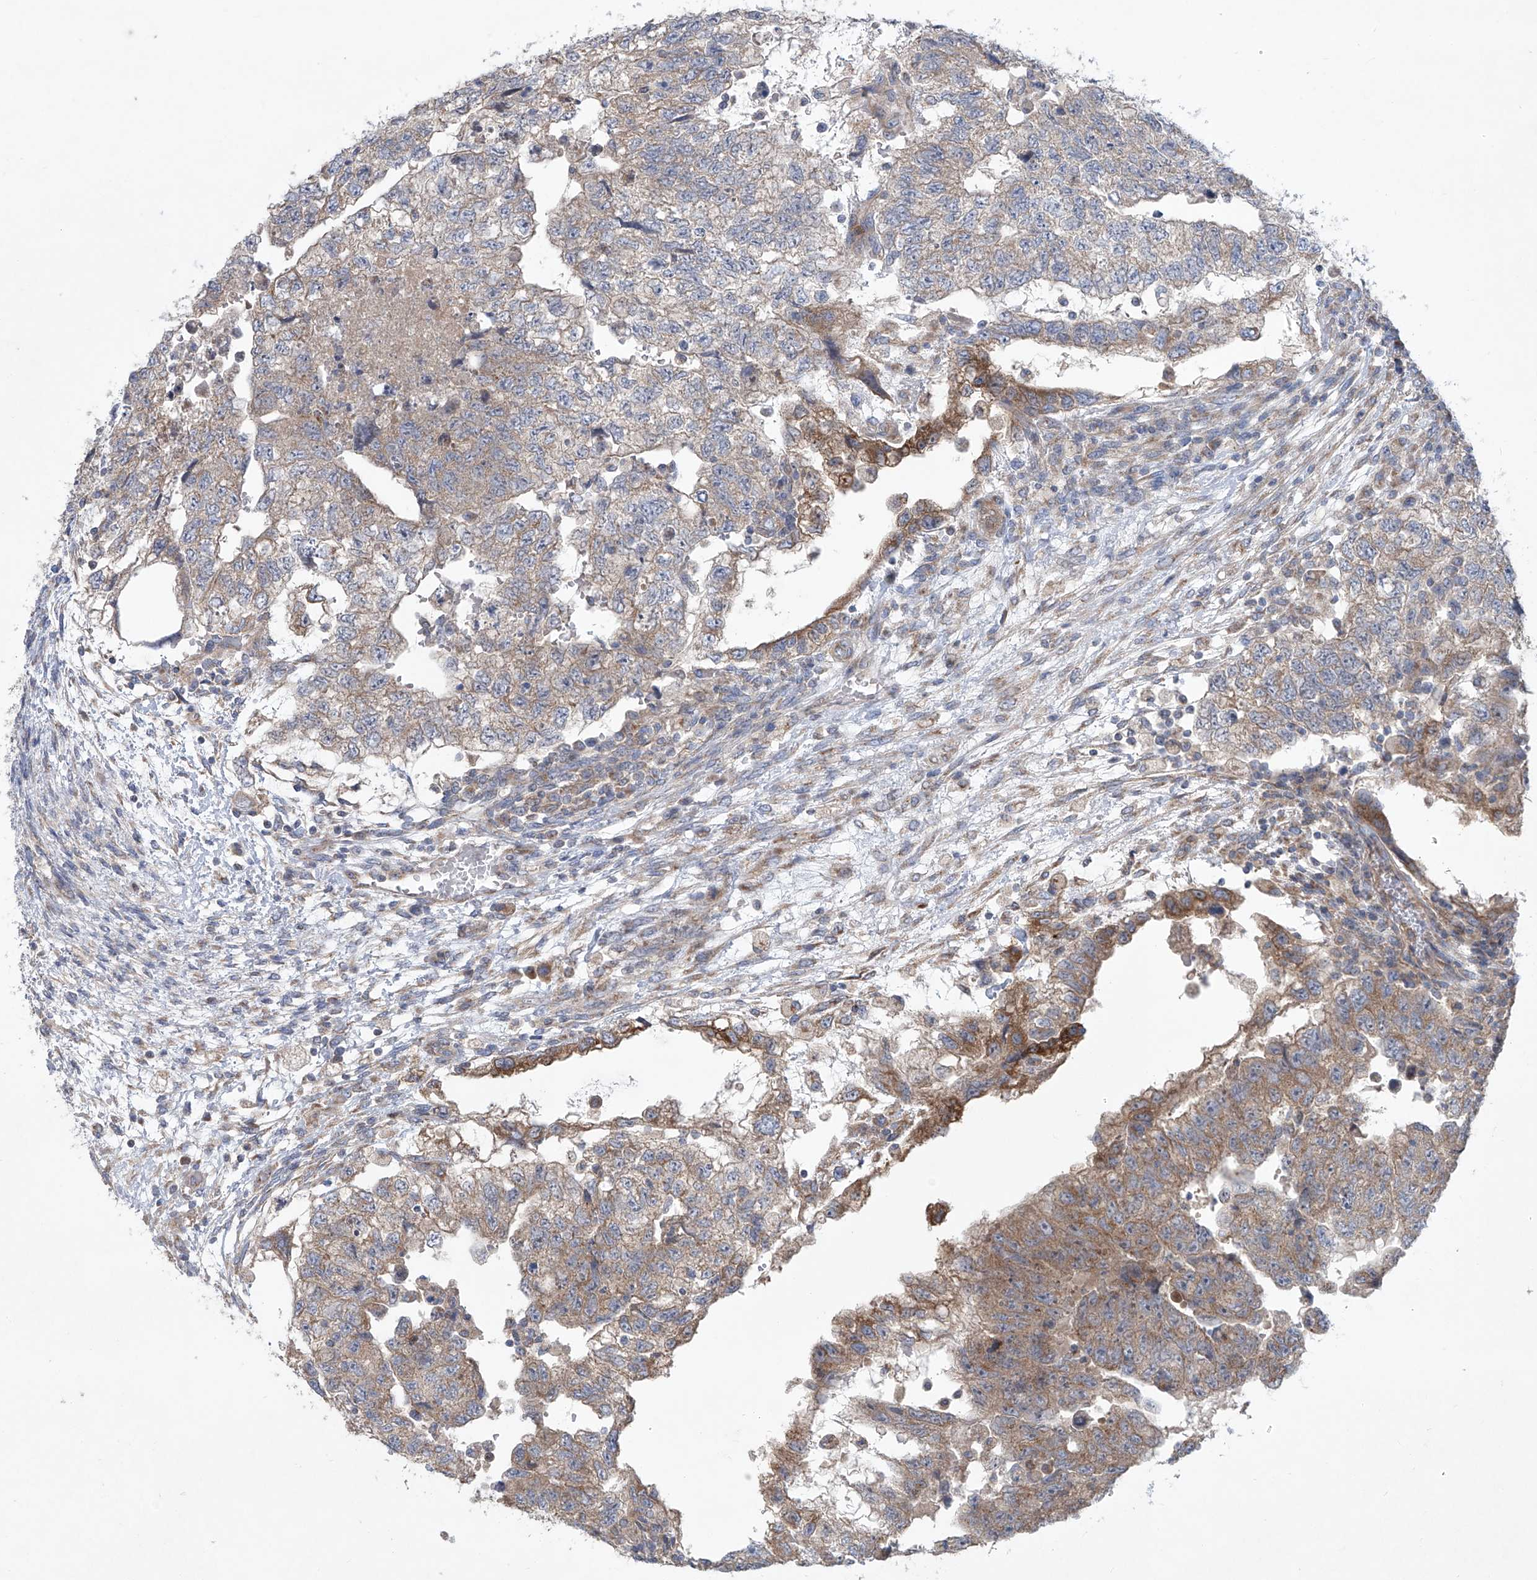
{"staining": {"intensity": "moderate", "quantity": "25%-75%", "location": "cytoplasmic/membranous"}, "tissue": "testis cancer", "cell_type": "Tumor cells", "image_type": "cancer", "snomed": [{"axis": "morphology", "description": "Carcinoma, Embryonal, NOS"}, {"axis": "topography", "description": "Testis"}], "caption": "High-magnification brightfield microscopy of testis cancer (embryonal carcinoma) stained with DAB (3,3'-diaminobenzidine) (brown) and counterstained with hematoxylin (blue). tumor cells exhibit moderate cytoplasmic/membranous staining is seen in approximately25%-75% of cells.", "gene": "KLC4", "patient": {"sex": "male", "age": 36}}